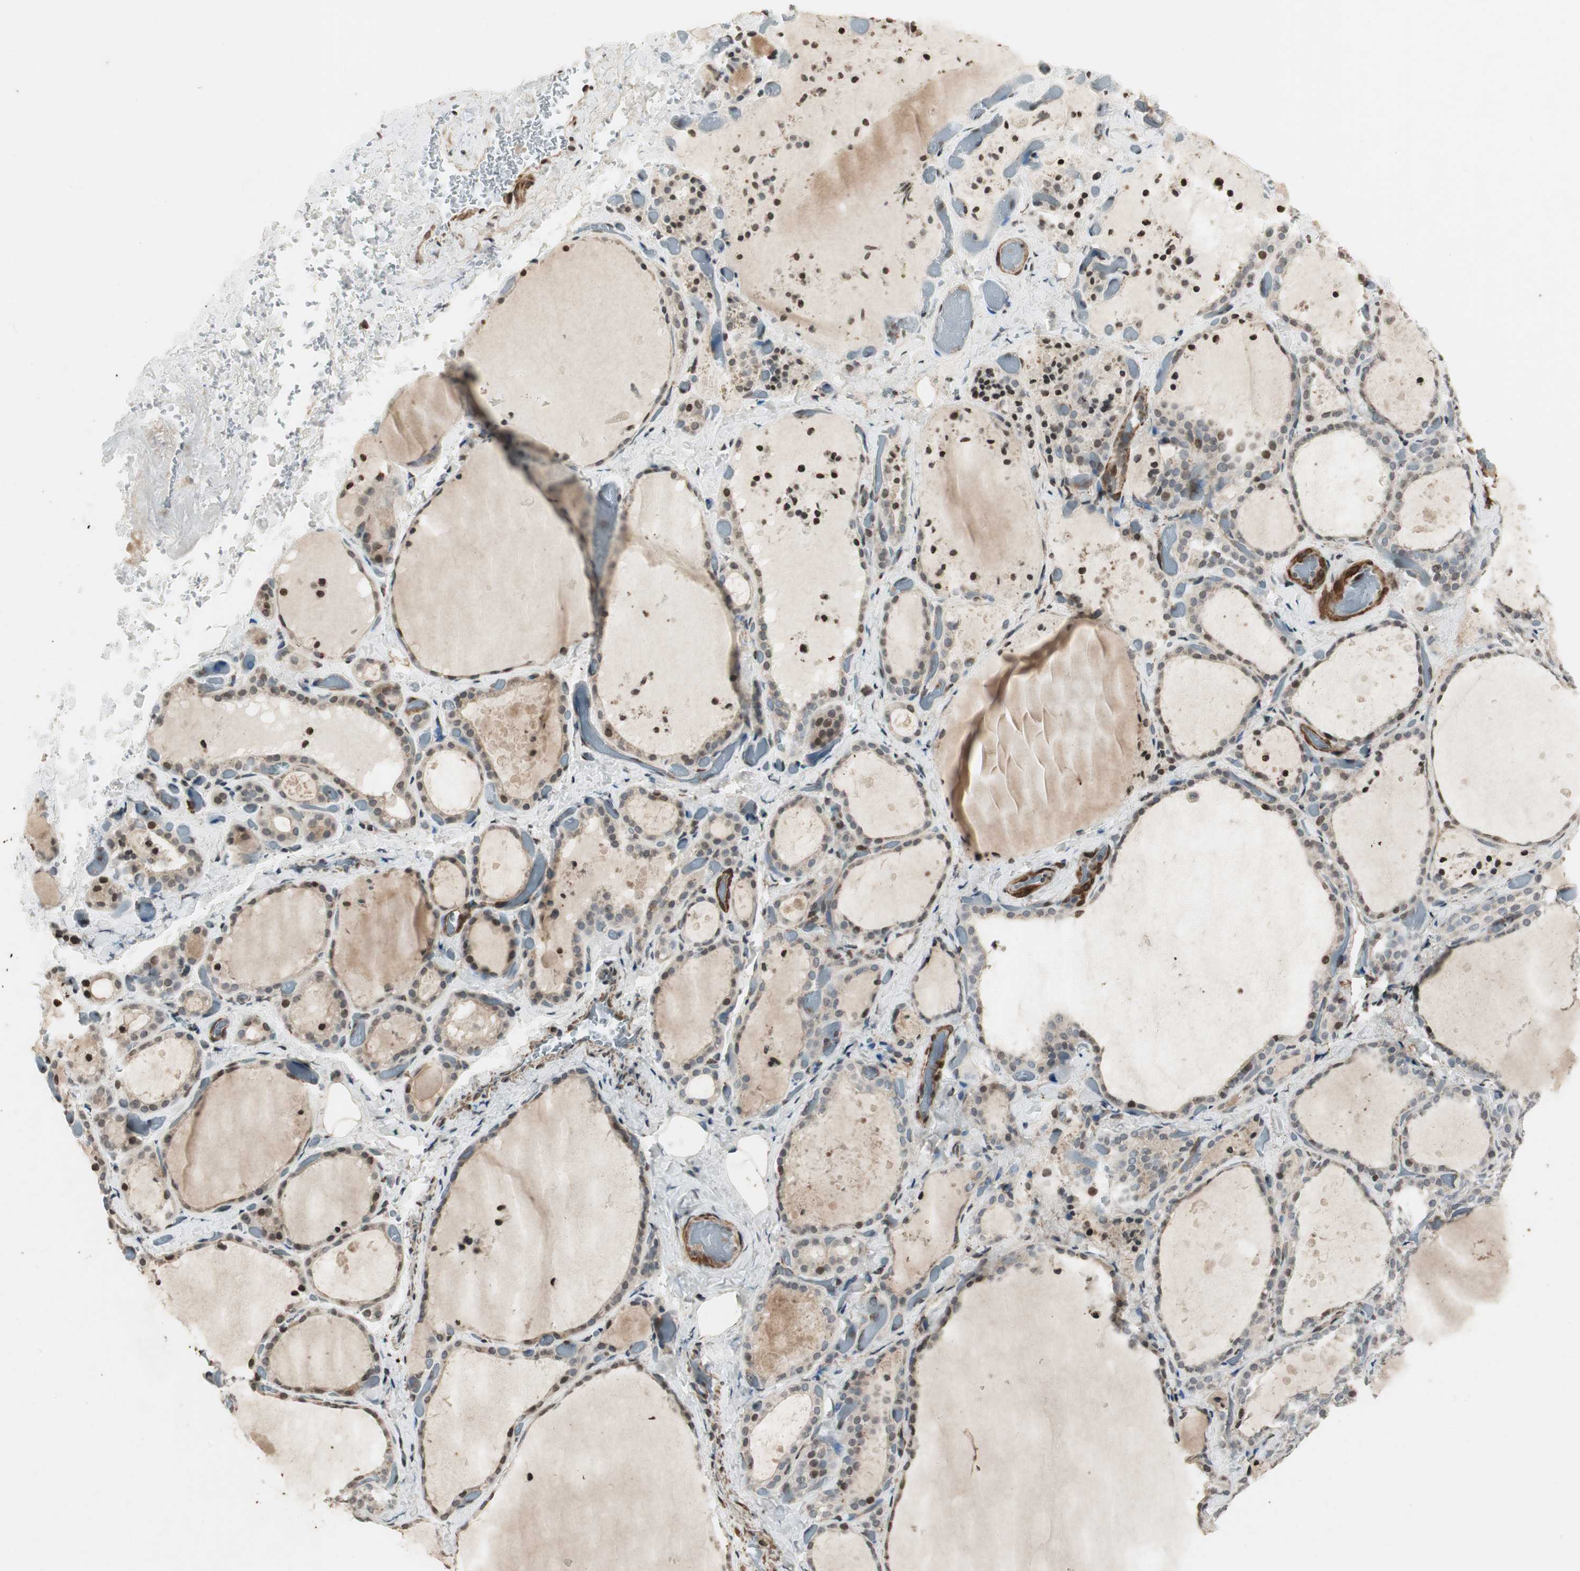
{"staining": {"intensity": "weak", "quantity": "25%-75%", "location": "cytoplasmic/membranous,nuclear"}, "tissue": "thyroid gland", "cell_type": "Glandular cells", "image_type": "normal", "snomed": [{"axis": "morphology", "description": "Normal tissue, NOS"}, {"axis": "topography", "description": "Thyroid gland"}], "caption": "Immunohistochemical staining of unremarkable human thyroid gland shows 25%-75% levels of weak cytoplasmic/membranous,nuclear protein expression in approximately 25%-75% of glandular cells. The staining was performed using DAB (3,3'-diaminobenzidine) to visualize the protein expression in brown, while the nuclei were stained in blue with hematoxylin (Magnification: 20x).", "gene": "PRKG1", "patient": {"sex": "female", "age": 44}}